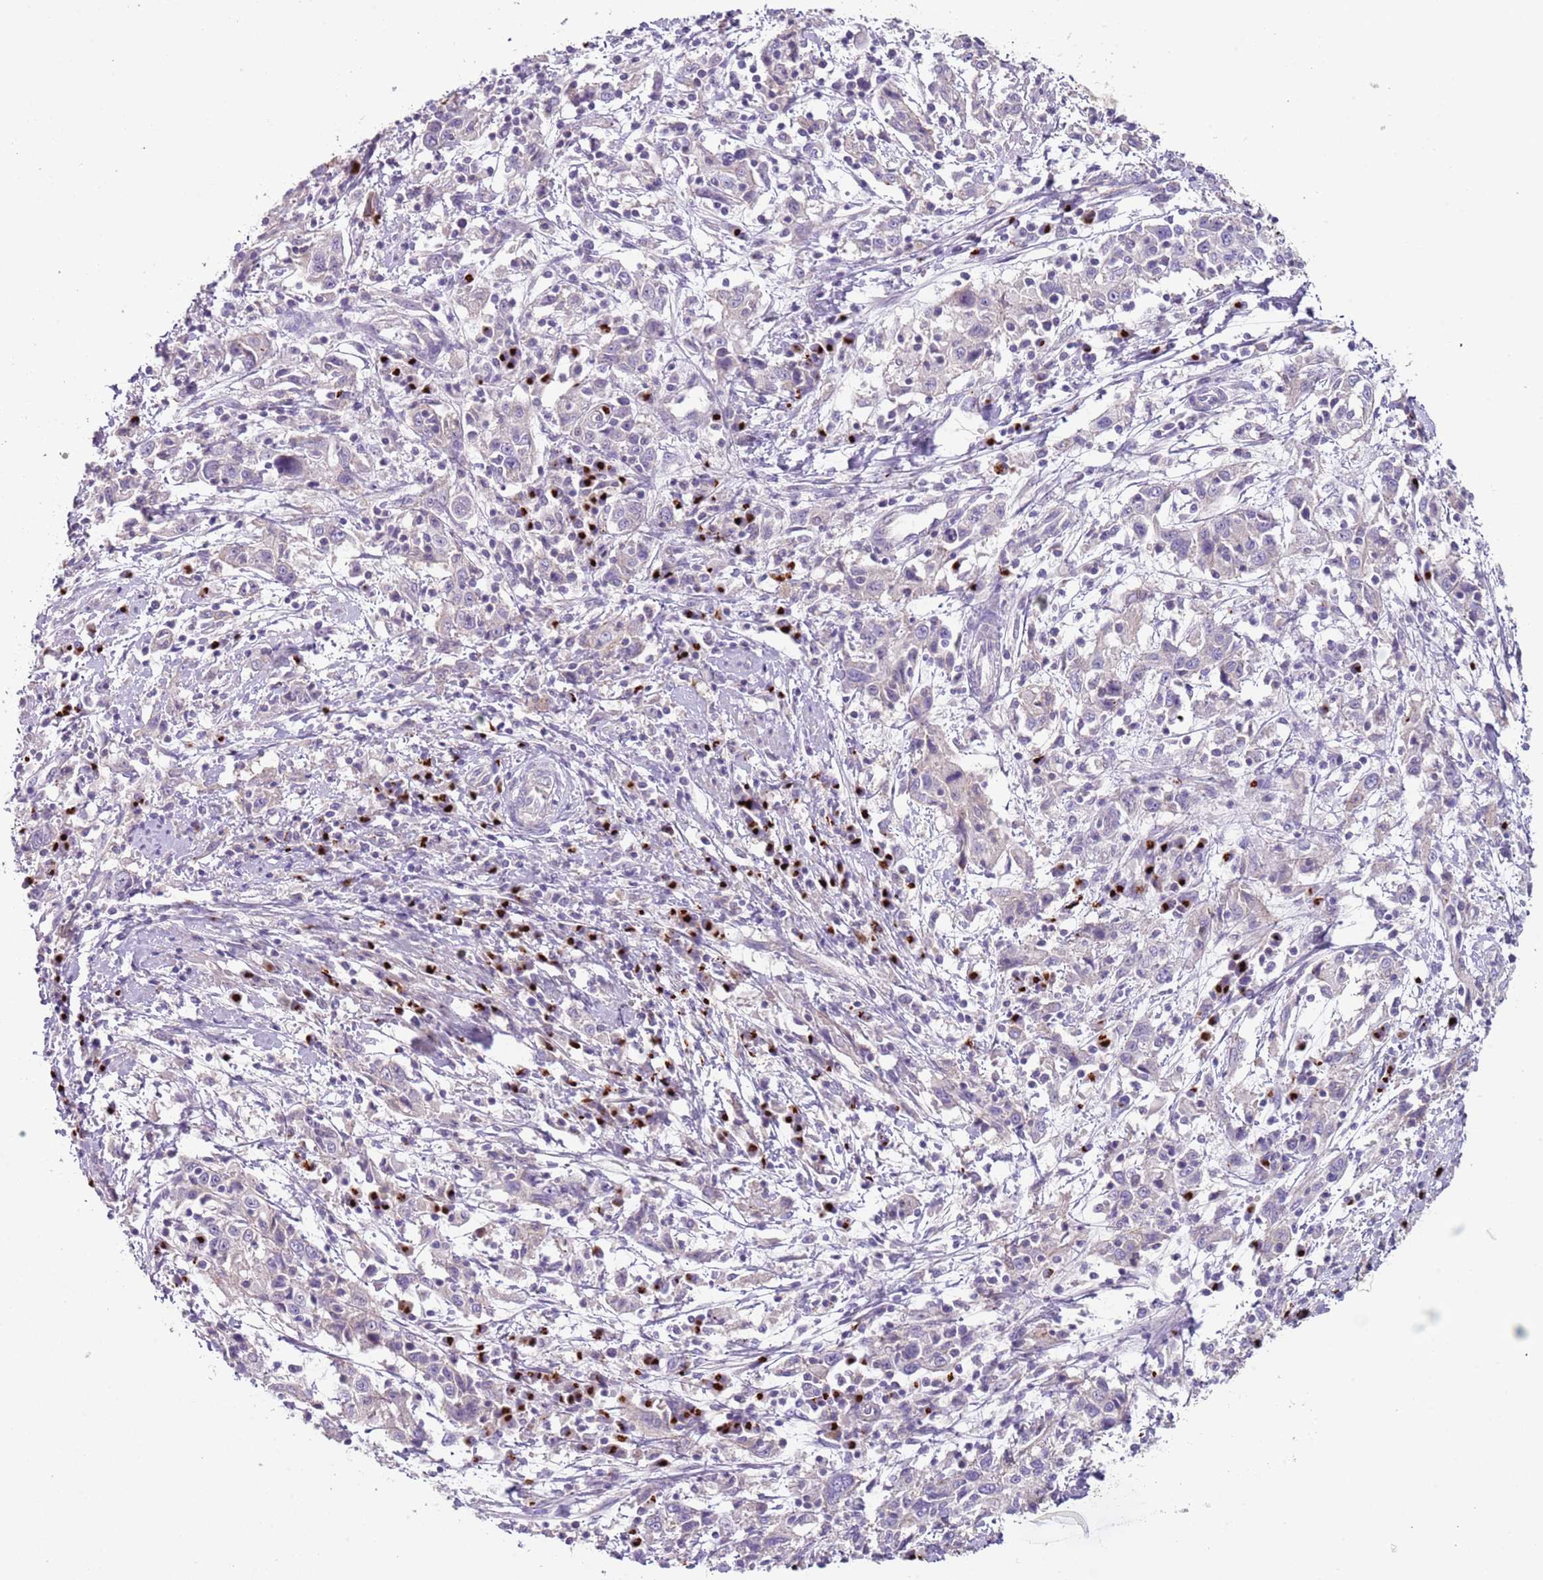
{"staining": {"intensity": "negative", "quantity": "none", "location": "none"}, "tissue": "cervical cancer", "cell_type": "Tumor cells", "image_type": "cancer", "snomed": [{"axis": "morphology", "description": "Squamous cell carcinoma, NOS"}, {"axis": "topography", "description": "Cervix"}], "caption": "Human squamous cell carcinoma (cervical) stained for a protein using immunohistochemistry shows no positivity in tumor cells.", "gene": "C2CD3", "patient": {"sex": "female", "age": 46}}